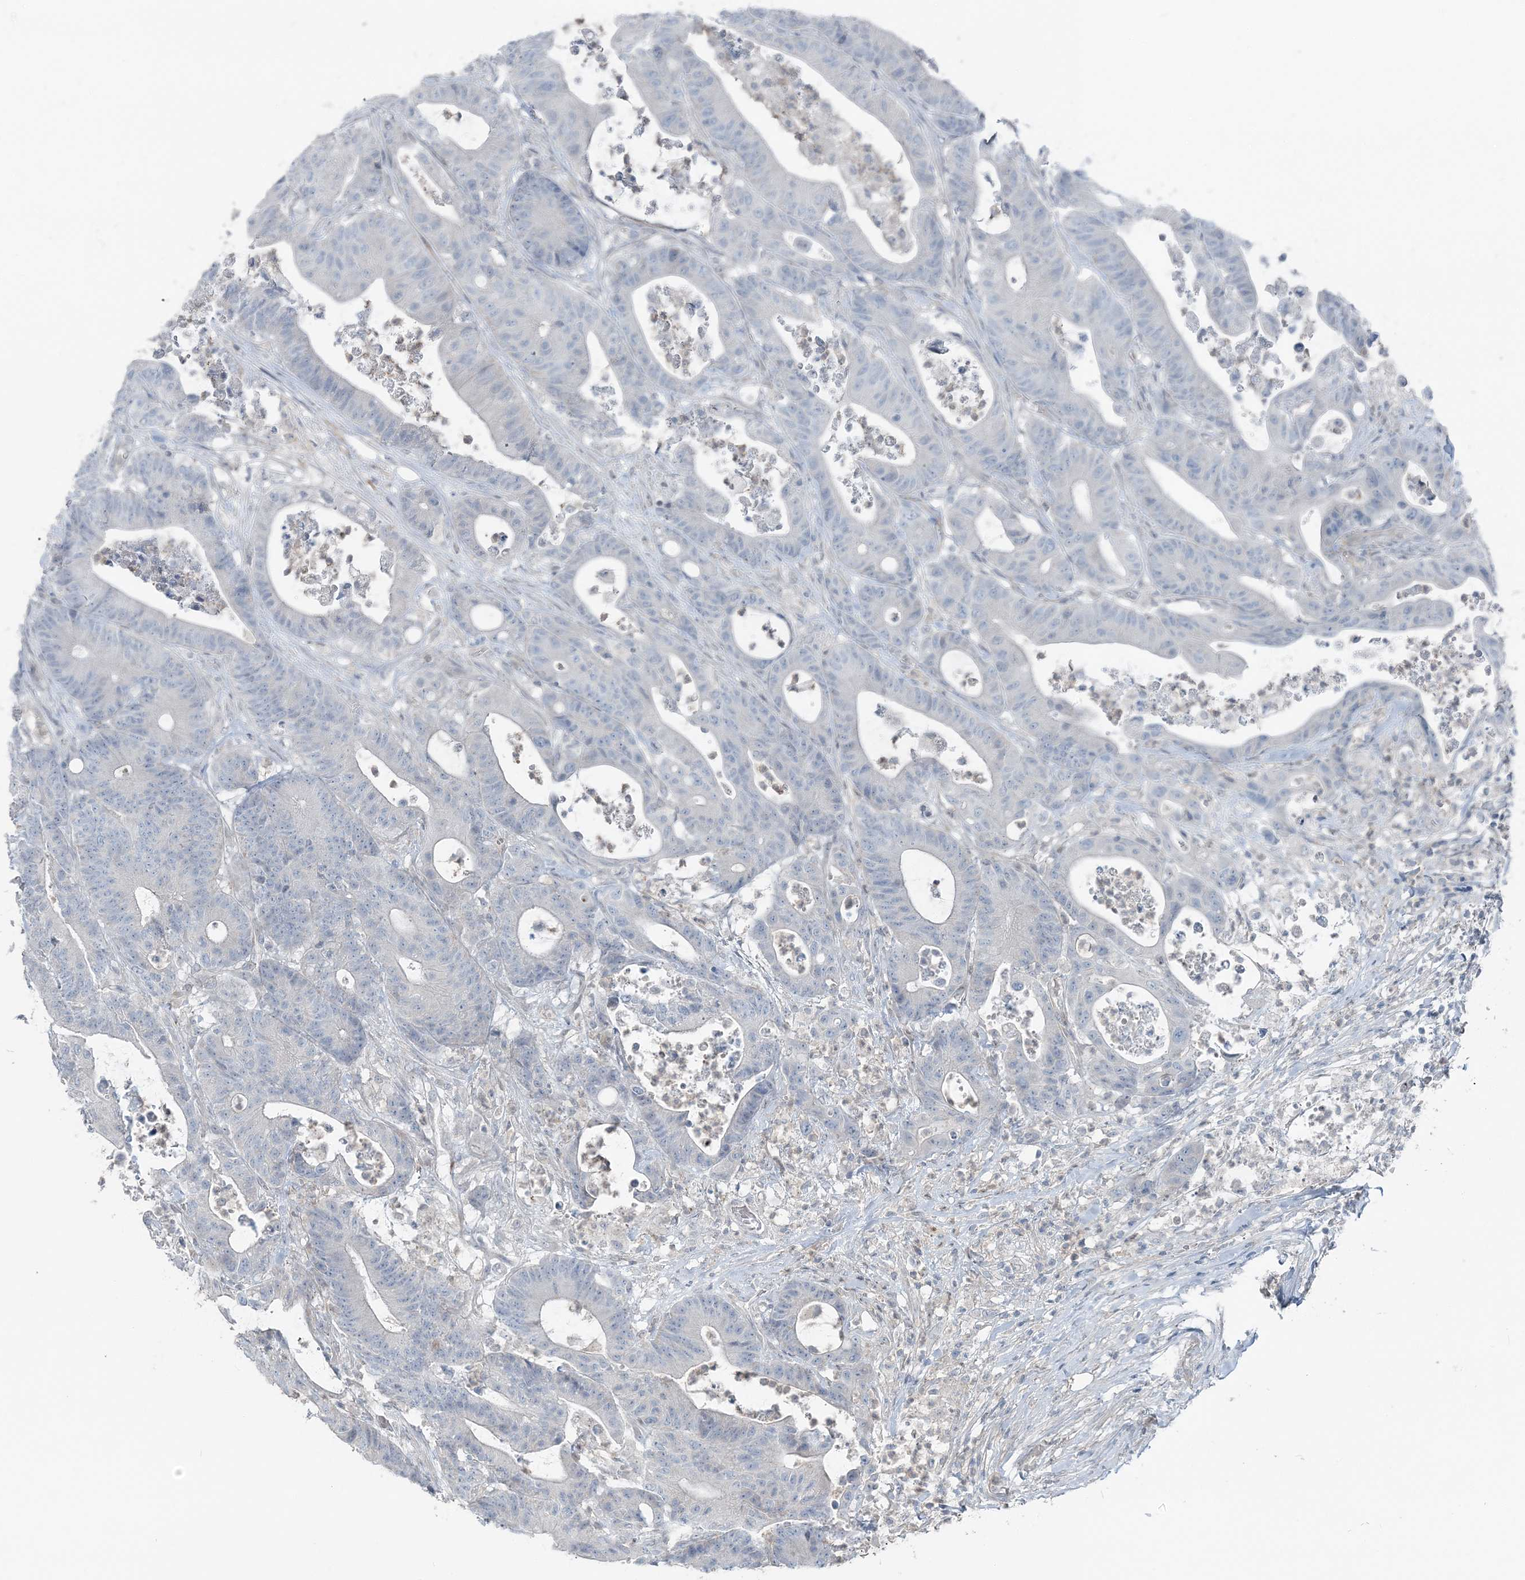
{"staining": {"intensity": "negative", "quantity": "none", "location": "none"}, "tissue": "colorectal cancer", "cell_type": "Tumor cells", "image_type": "cancer", "snomed": [{"axis": "morphology", "description": "Adenocarcinoma, NOS"}, {"axis": "topography", "description": "Colon"}], "caption": "The image demonstrates no significant staining in tumor cells of colorectal cancer.", "gene": "FBXL17", "patient": {"sex": "female", "age": 84}}